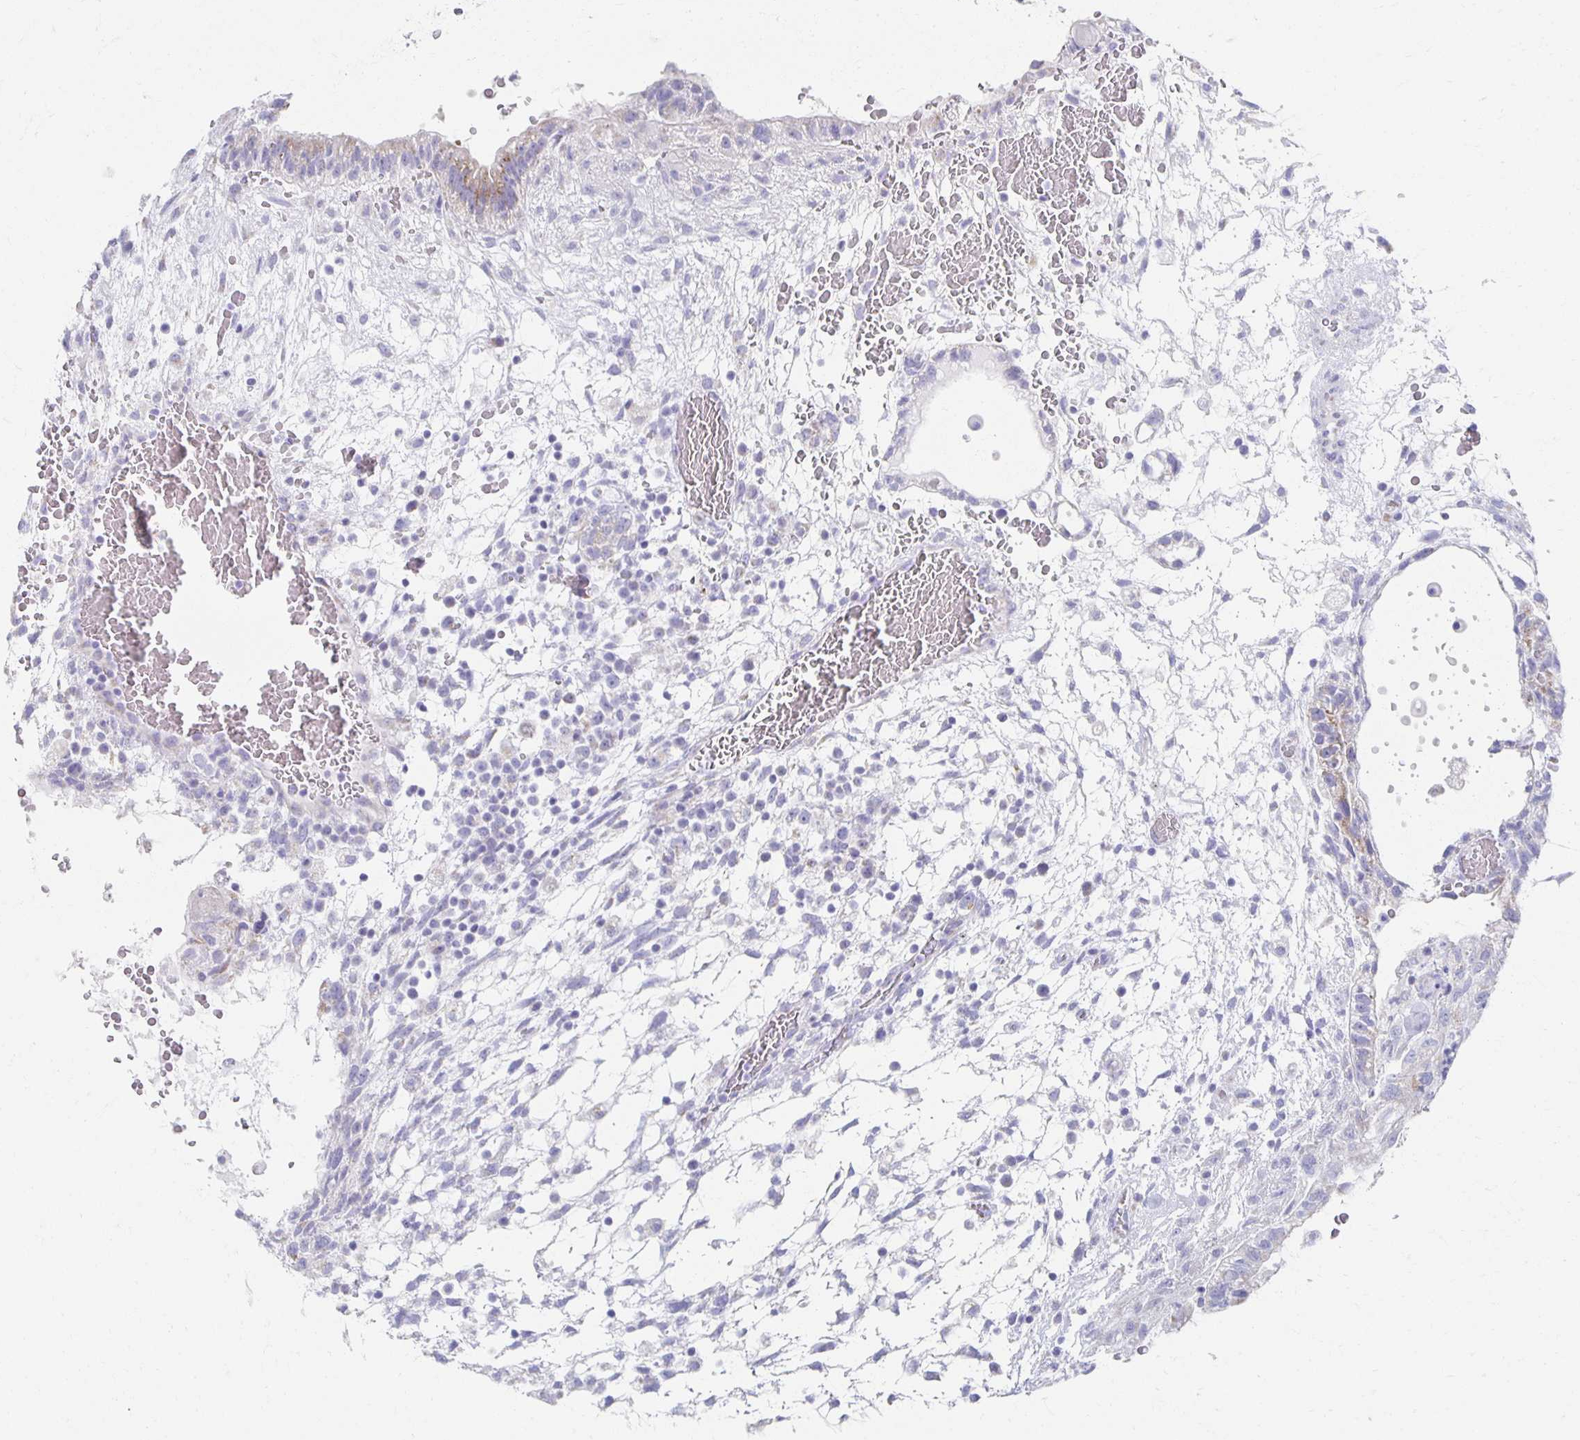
{"staining": {"intensity": "negative", "quantity": "none", "location": "none"}, "tissue": "testis cancer", "cell_type": "Tumor cells", "image_type": "cancer", "snomed": [{"axis": "morphology", "description": "Carcinoma, Embryonal, NOS"}, {"axis": "topography", "description": "Testis"}], "caption": "The image shows no staining of tumor cells in testis embryonal carcinoma.", "gene": "TEX44", "patient": {"sex": "male", "age": 32}}